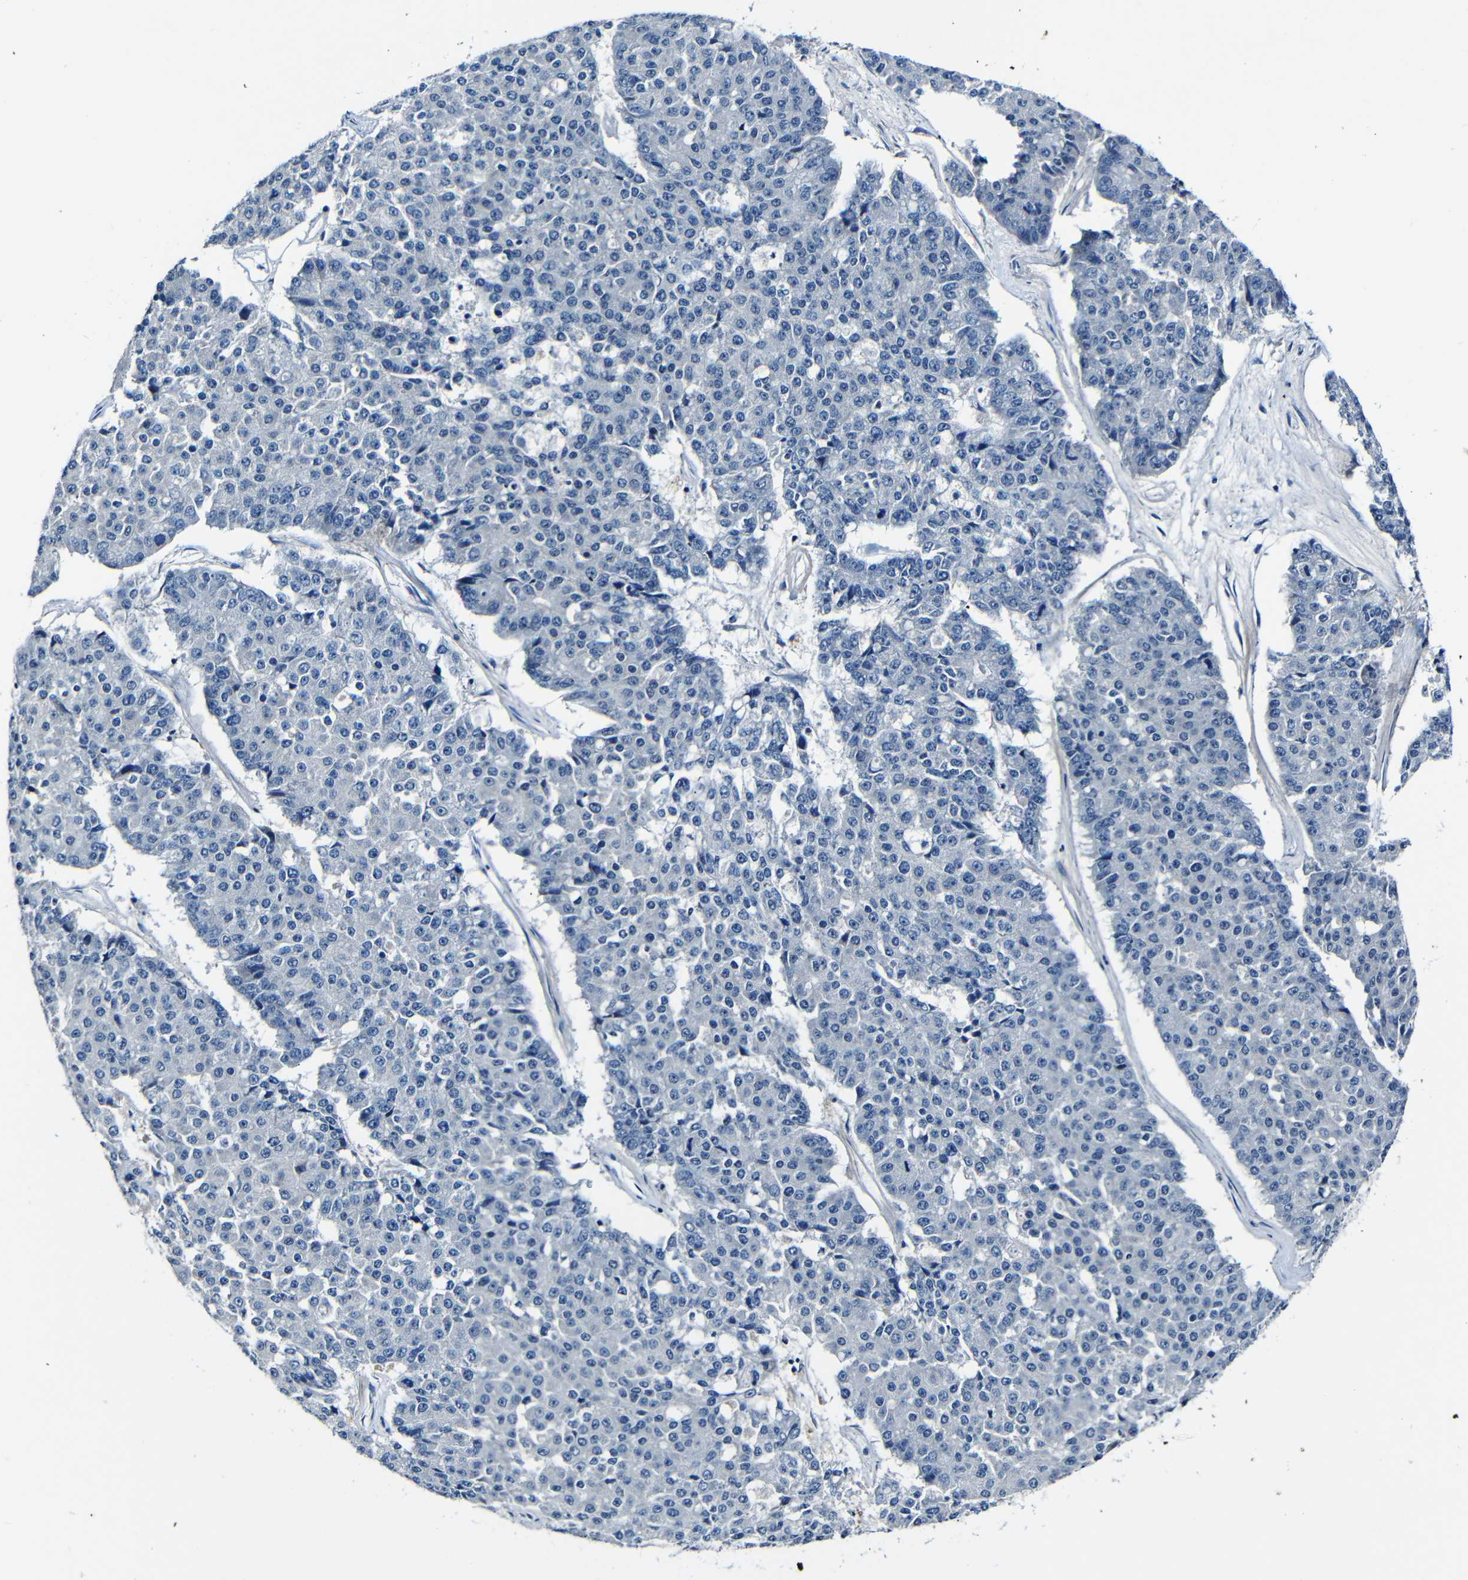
{"staining": {"intensity": "negative", "quantity": "none", "location": "none"}, "tissue": "pancreatic cancer", "cell_type": "Tumor cells", "image_type": "cancer", "snomed": [{"axis": "morphology", "description": "Adenocarcinoma, NOS"}, {"axis": "topography", "description": "Pancreas"}], "caption": "A micrograph of adenocarcinoma (pancreatic) stained for a protein reveals no brown staining in tumor cells.", "gene": "ANK3", "patient": {"sex": "male", "age": 50}}